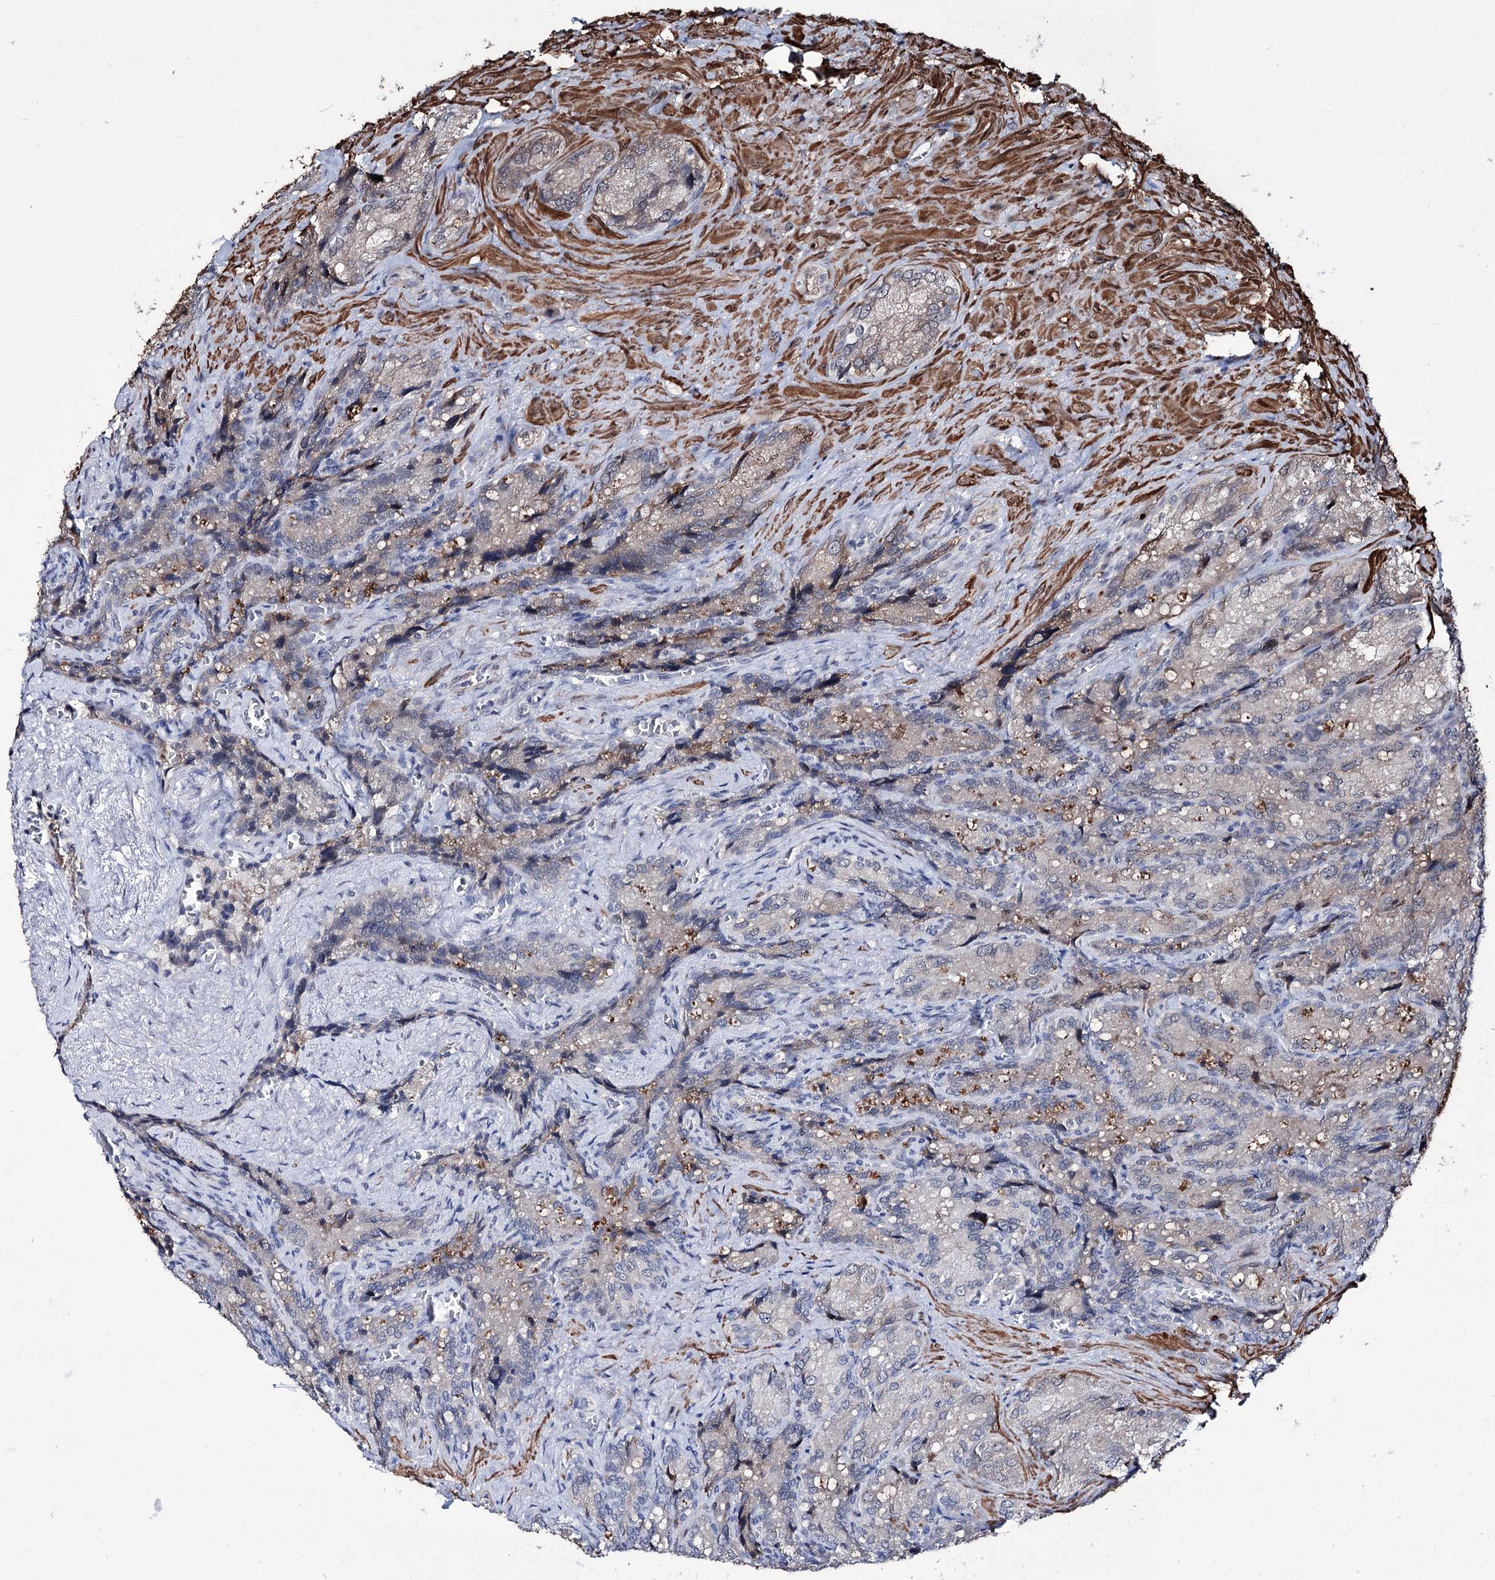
{"staining": {"intensity": "moderate", "quantity": "<25%", "location": "cytoplasmic/membranous"}, "tissue": "seminal vesicle", "cell_type": "Glandular cells", "image_type": "normal", "snomed": [{"axis": "morphology", "description": "Normal tissue, NOS"}, {"axis": "topography", "description": "Seminal veicle"}], "caption": "About <25% of glandular cells in benign human seminal vesicle exhibit moderate cytoplasmic/membranous protein expression as visualized by brown immunohistochemical staining.", "gene": "PPRC1", "patient": {"sex": "male", "age": 62}}